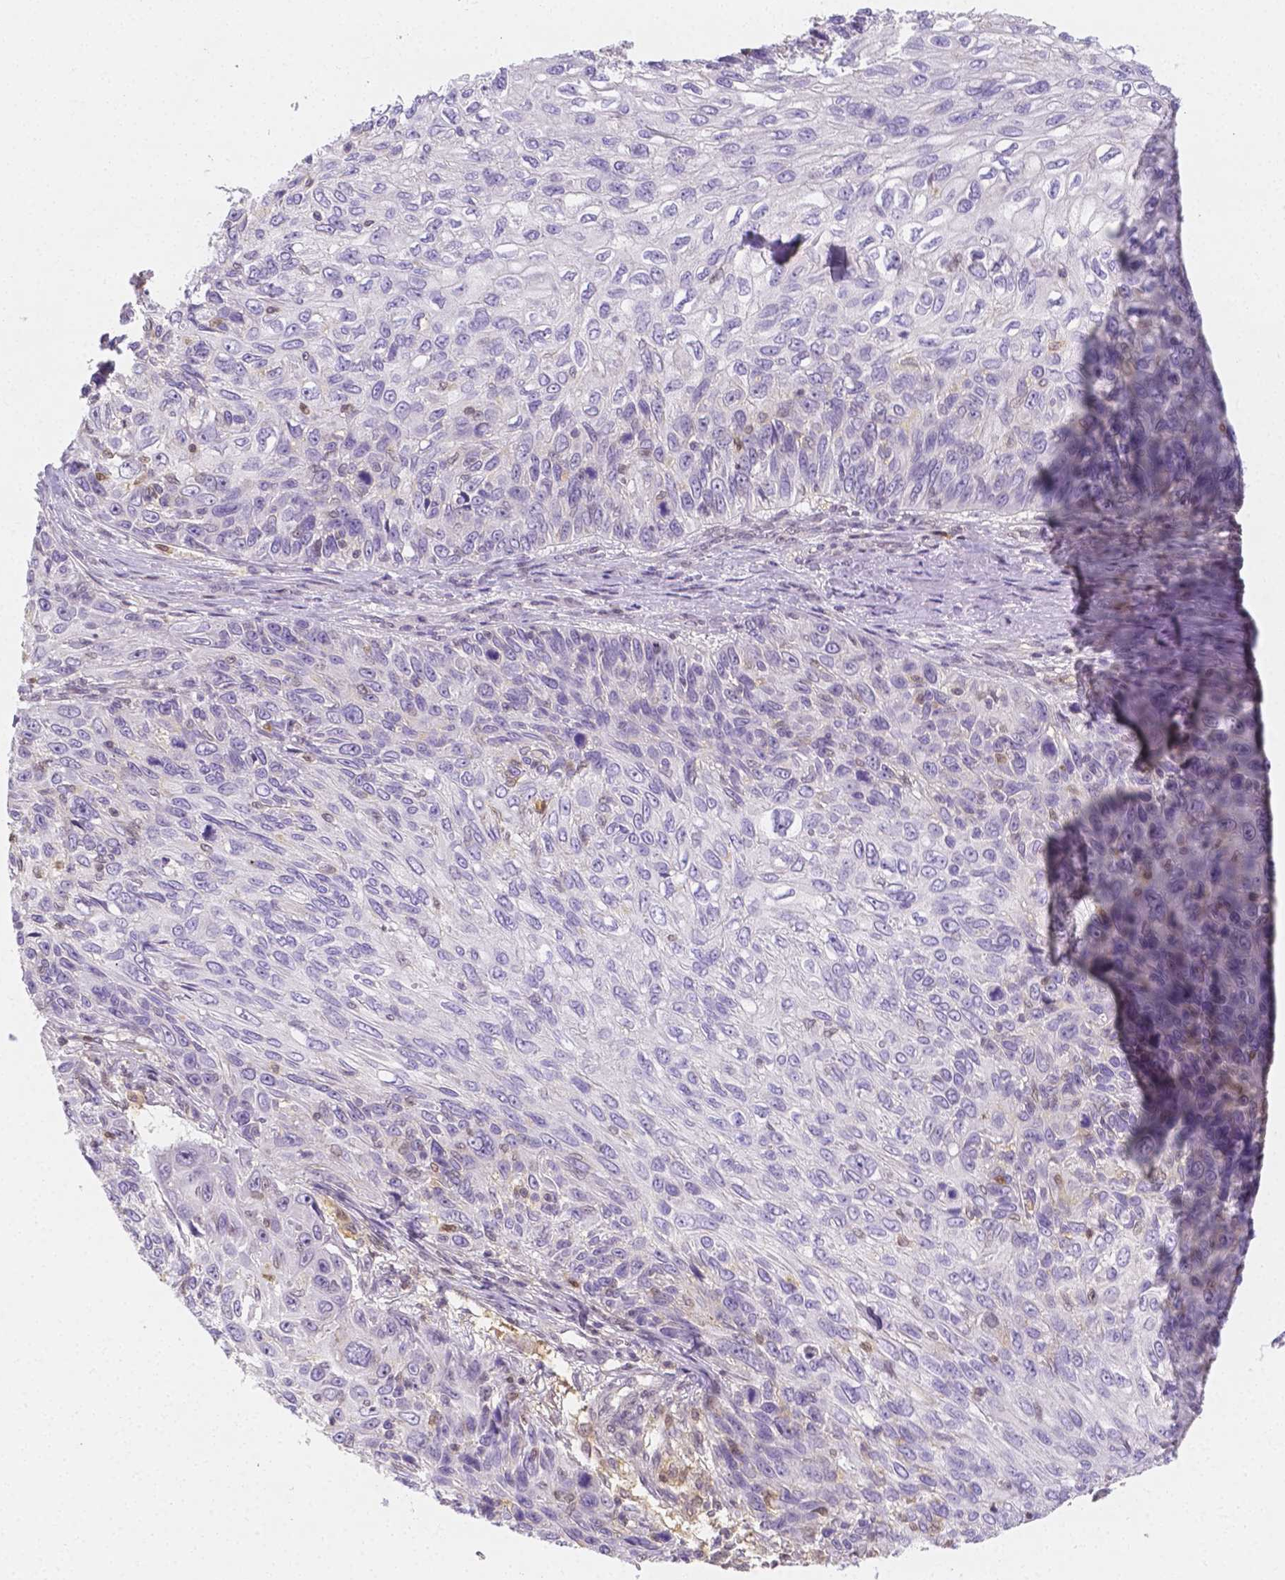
{"staining": {"intensity": "negative", "quantity": "none", "location": "none"}, "tissue": "skin cancer", "cell_type": "Tumor cells", "image_type": "cancer", "snomed": [{"axis": "morphology", "description": "Squamous cell carcinoma, NOS"}, {"axis": "topography", "description": "Skin"}], "caption": "Immunohistochemistry (IHC) micrograph of human skin squamous cell carcinoma stained for a protein (brown), which displays no expression in tumor cells. The staining was performed using DAB (3,3'-diaminobenzidine) to visualize the protein expression in brown, while the nuclei were stained in blue with hematoxylin (Magnification: 20x).", "gene": "SGTB", "patient": {"sex": "male", "age": 92}}